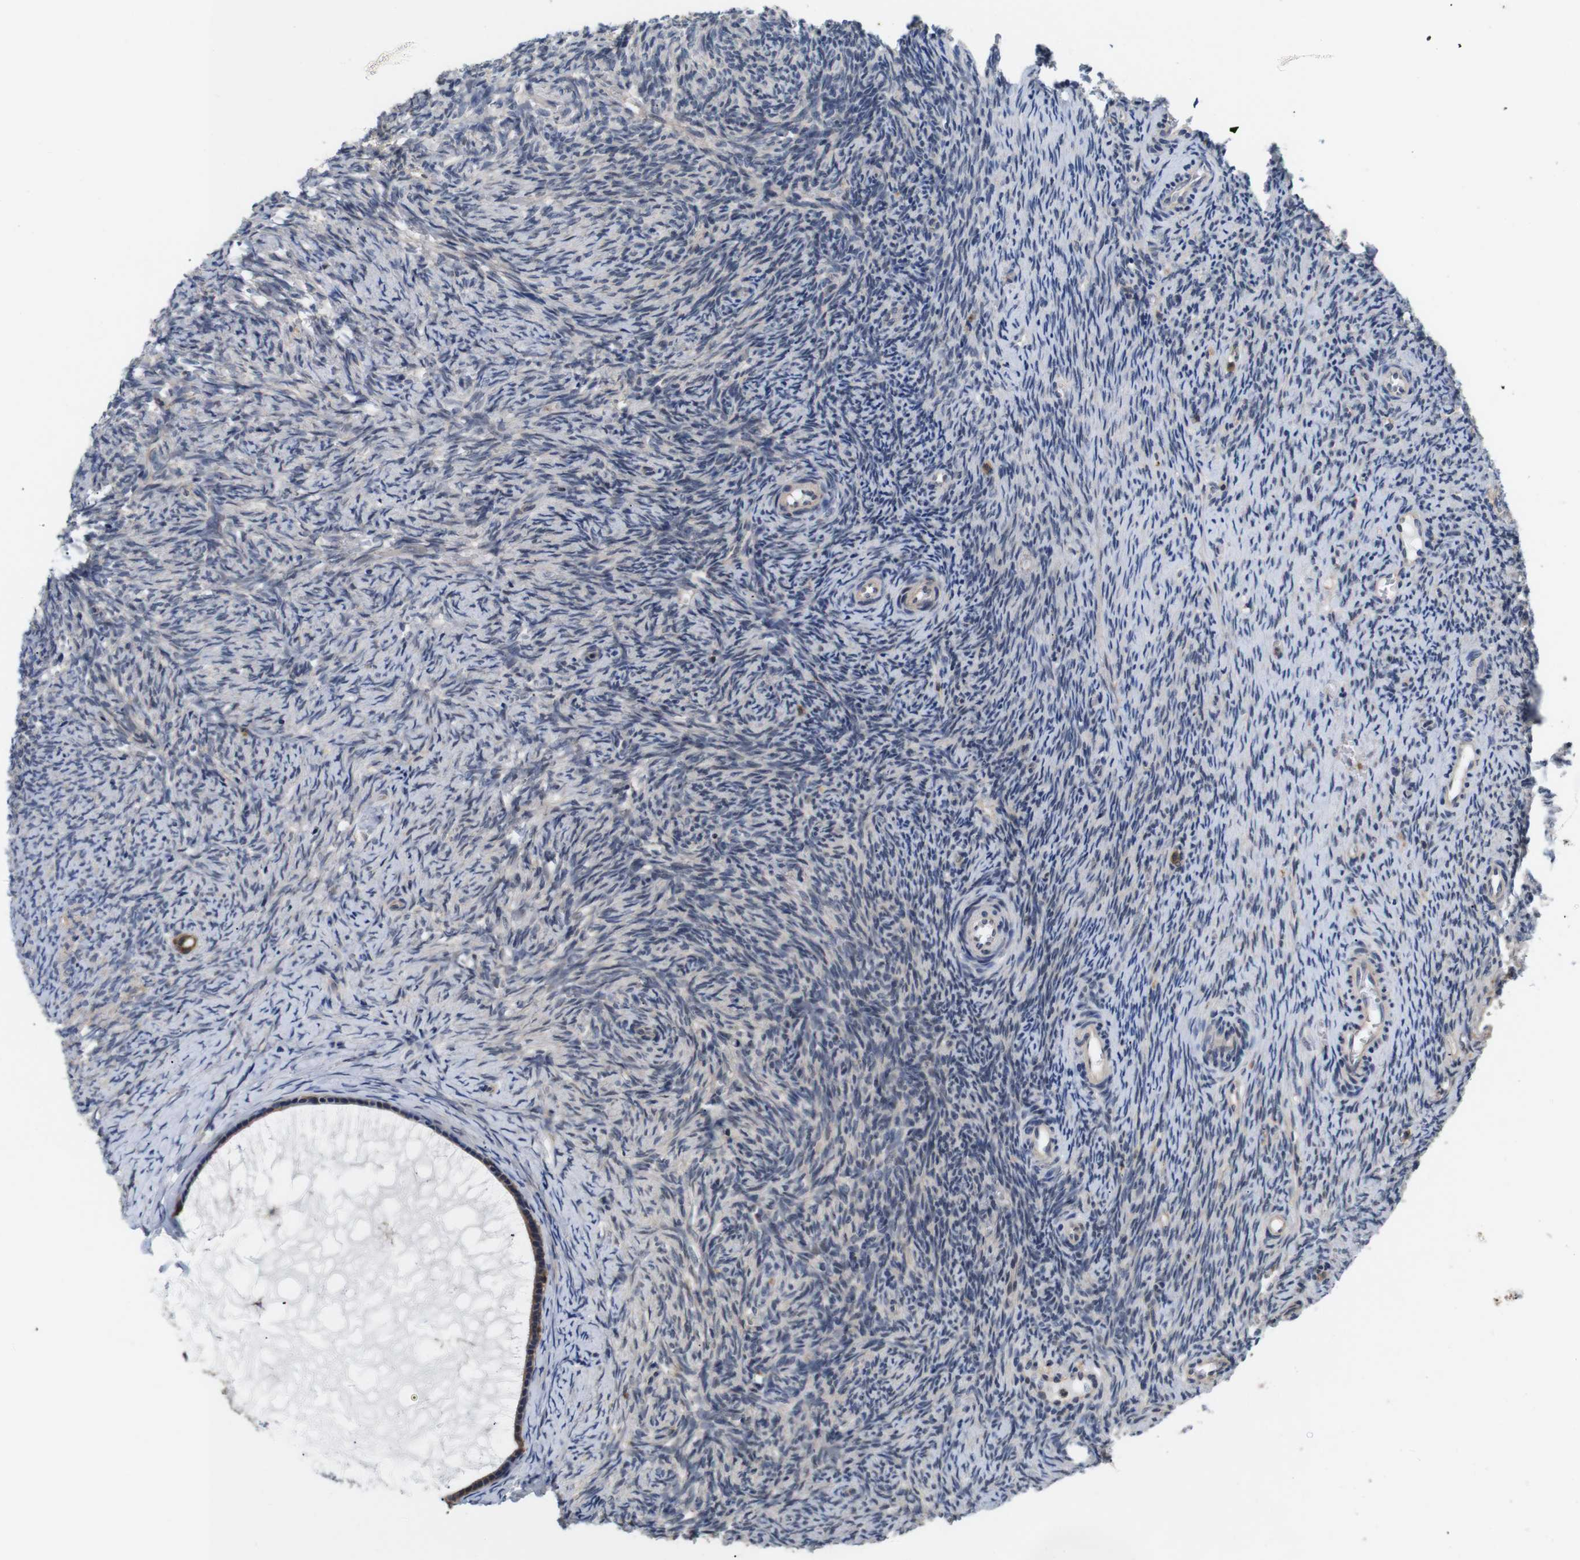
{"staining": {"intensity": "weak", "quantity": "<25%", "location": "cytoplasmic/membranous"}, "tissue": "ovary", "cell_type": "Ovarian stroma cells", "image_type": "normal", "snomed": [{"axis": "morphology", "description": "Normal tissue, NOS"}, {"axis": "topography", "description": "Ovary"}], "caption": "Immunohistochemistry (IHC) photomicrograph of unremarkable ovary: ovary stained with DAB reveals no significant protein staining in ovarian stroma cells.", "gene": "BRWD3", "patient": {"sex": "female", "age": 41}}